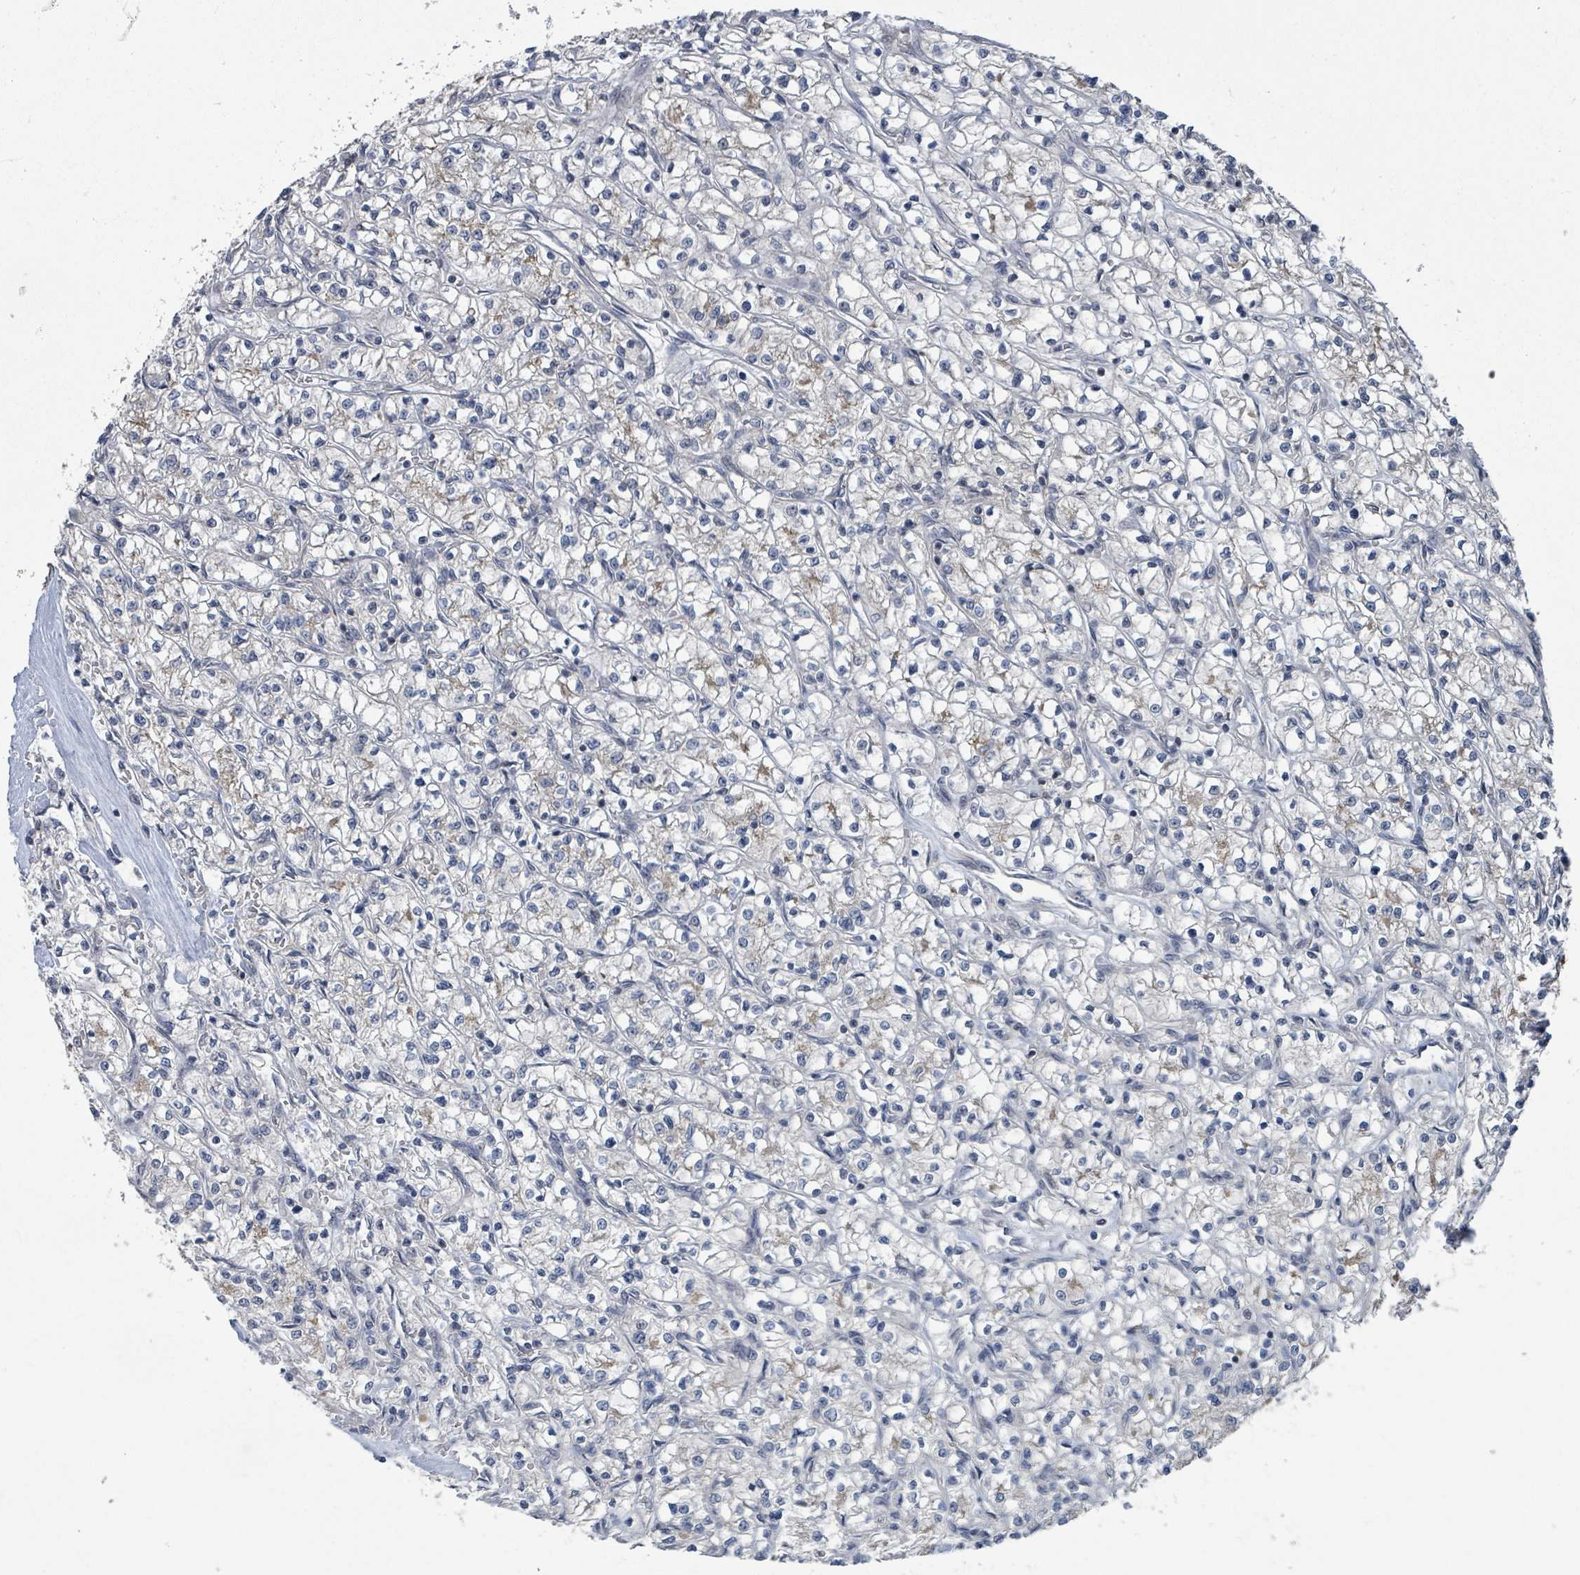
{"staining": {"intensity": "negative", "quantity": "none", "location": "none"}, "tissue": "renal cancer", "cell_type": "Tumor cells", "image_type": "cancer", "snomed": [{"axis": "morphology", "description": "Adenocarcinoma, NOS"}, {"axis": "topography", "description": "Kidney"}], "caption": "Immunohistochemistry image of neoplastic tissue: human renal cancer (adenocarcinoma) stained with DAB (3,3'-diaminobenzidine) displays no significant protein positivity in tumor cells.", "gene": "ZBTB14", "patient": {"sex": "female", "age": 64}}